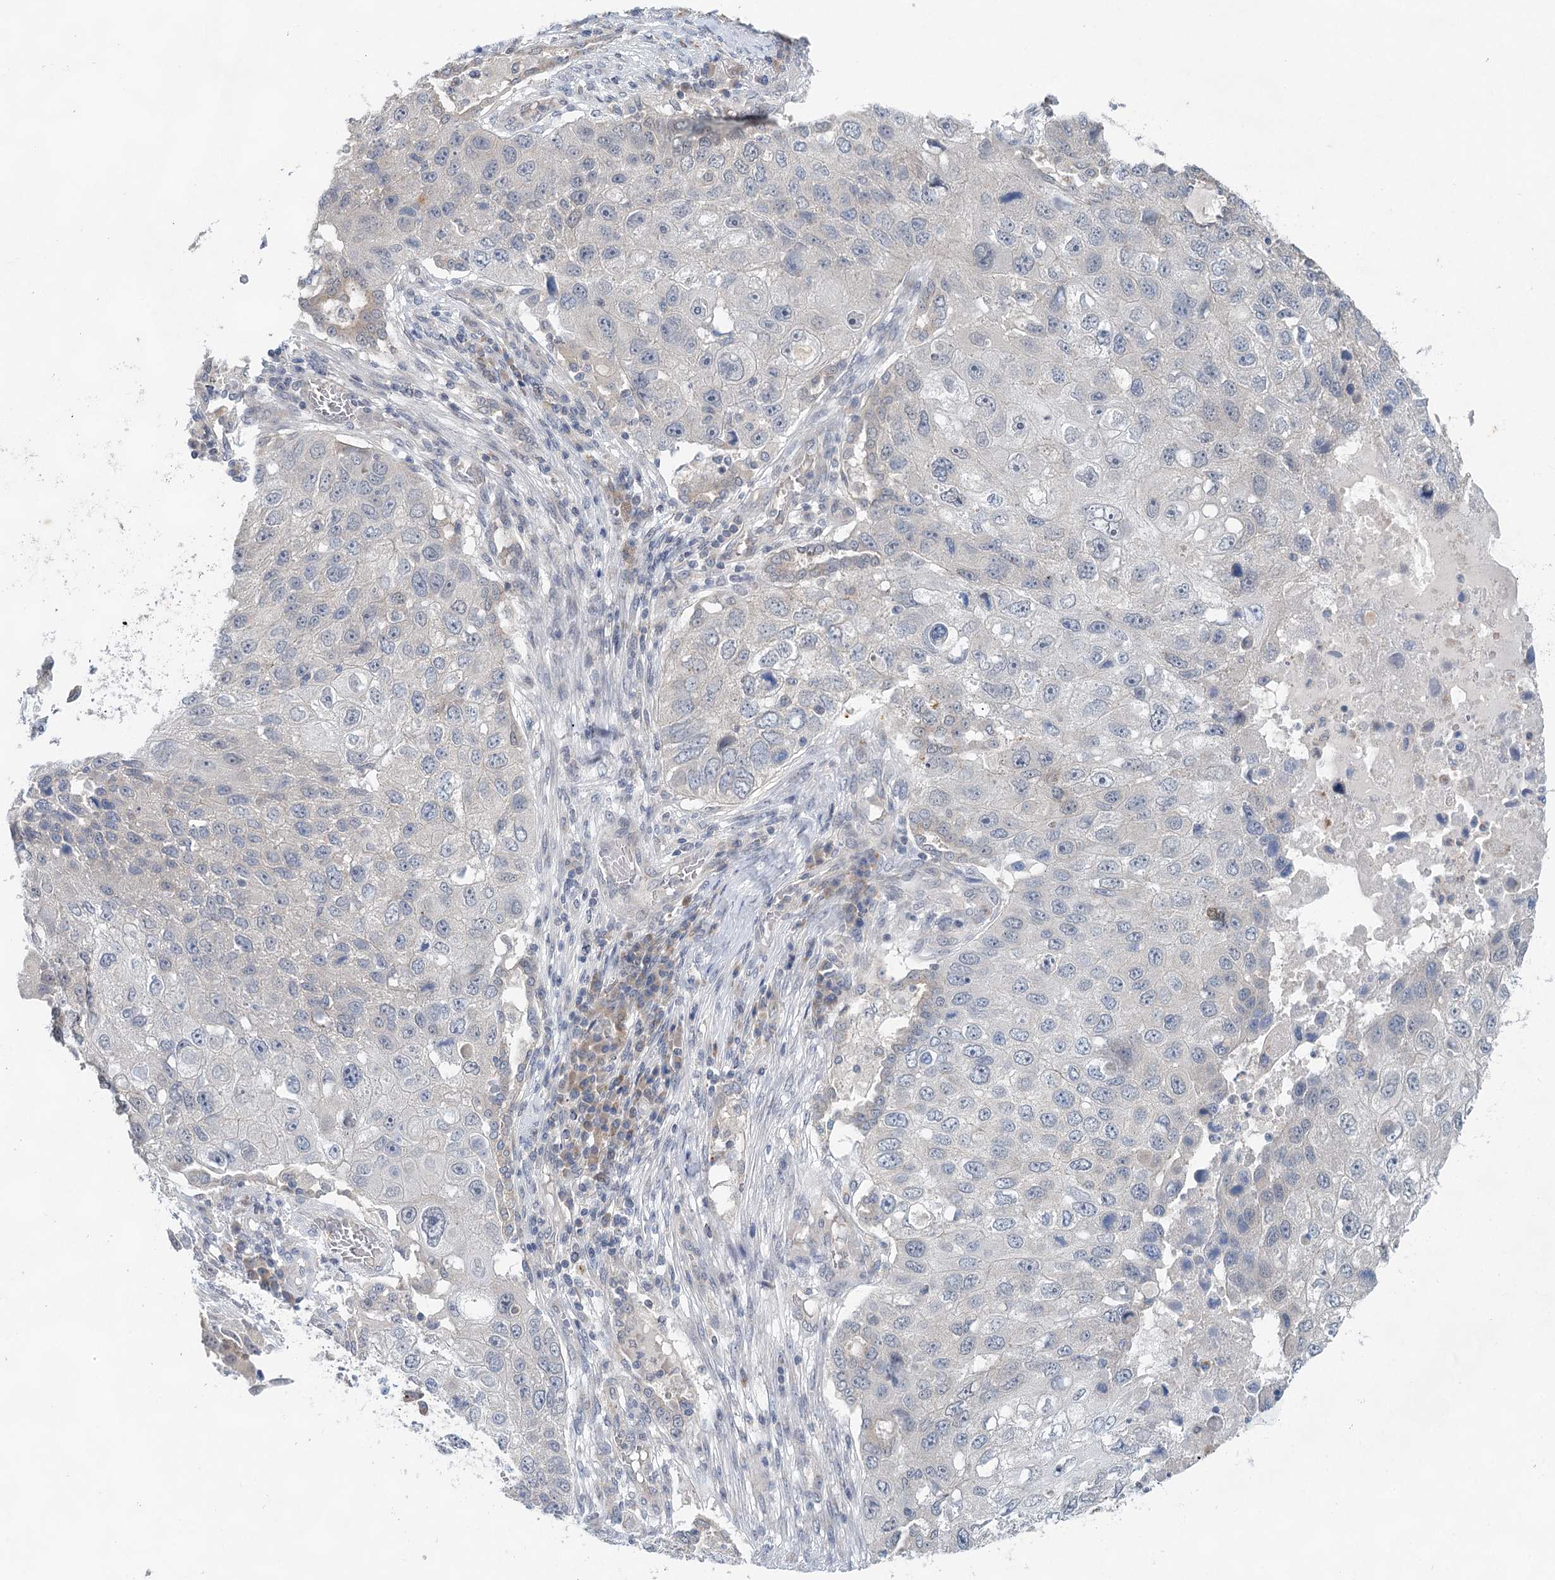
{"staining": {"intensity": "negative", "quantity": "none", "location": "none"}, "tissue": "lung cancer", "cell_type": "Tumor cells", "image_type": "cancer", "snomed": [{"axis": "morphology", "description": "Squamous cell carcinoma, NOS"}, {"axis": "topography", "description": "Lung"}], "caption": "An image of human lung squamous cell carcinoma is negative for staining in tumor cells.", "gene": "BLTP1", "patient": {"sex": "male", "age": 61}}